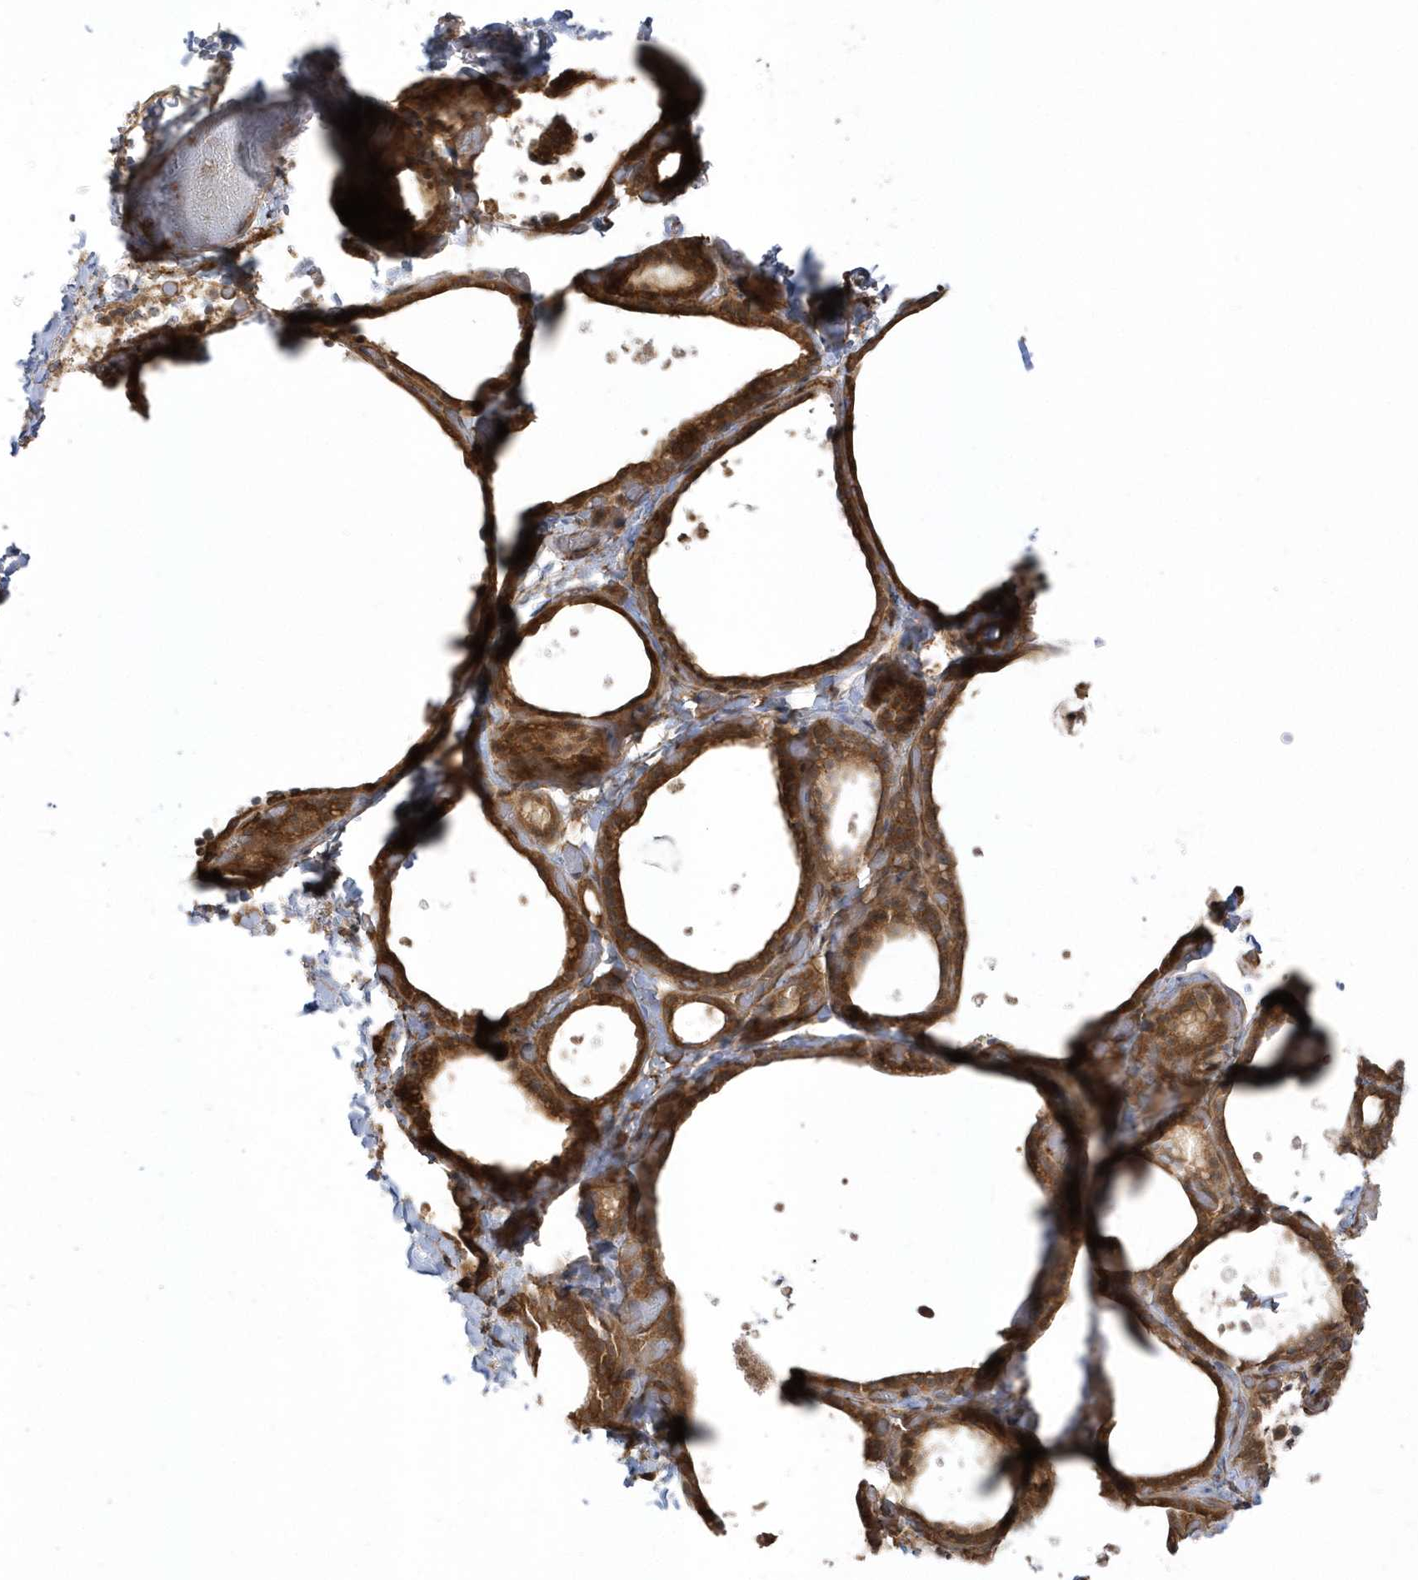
{"staining": {"intensity": "strong", "quantity": ">75%", "location": "cytoplasmic/membranous,nuclear"}, "tissue": "thyroid gland", "cell_type": "Glandular cells", "image_type": "normal", "snomed": [{"axis": "morphology", "description": "Normal tissue, NOS"}, {"axis": "topography", "description": "Thyroid gland"}], "caption": "Immunohistochemical staining of unremarkable human thyroid gland reveals high levels of strong cytoplasmic/membranous,nuclear staining in about >75% of glandular cells.", "gene": "HNMT", "patient": {"sex": "female", "age": 44}}